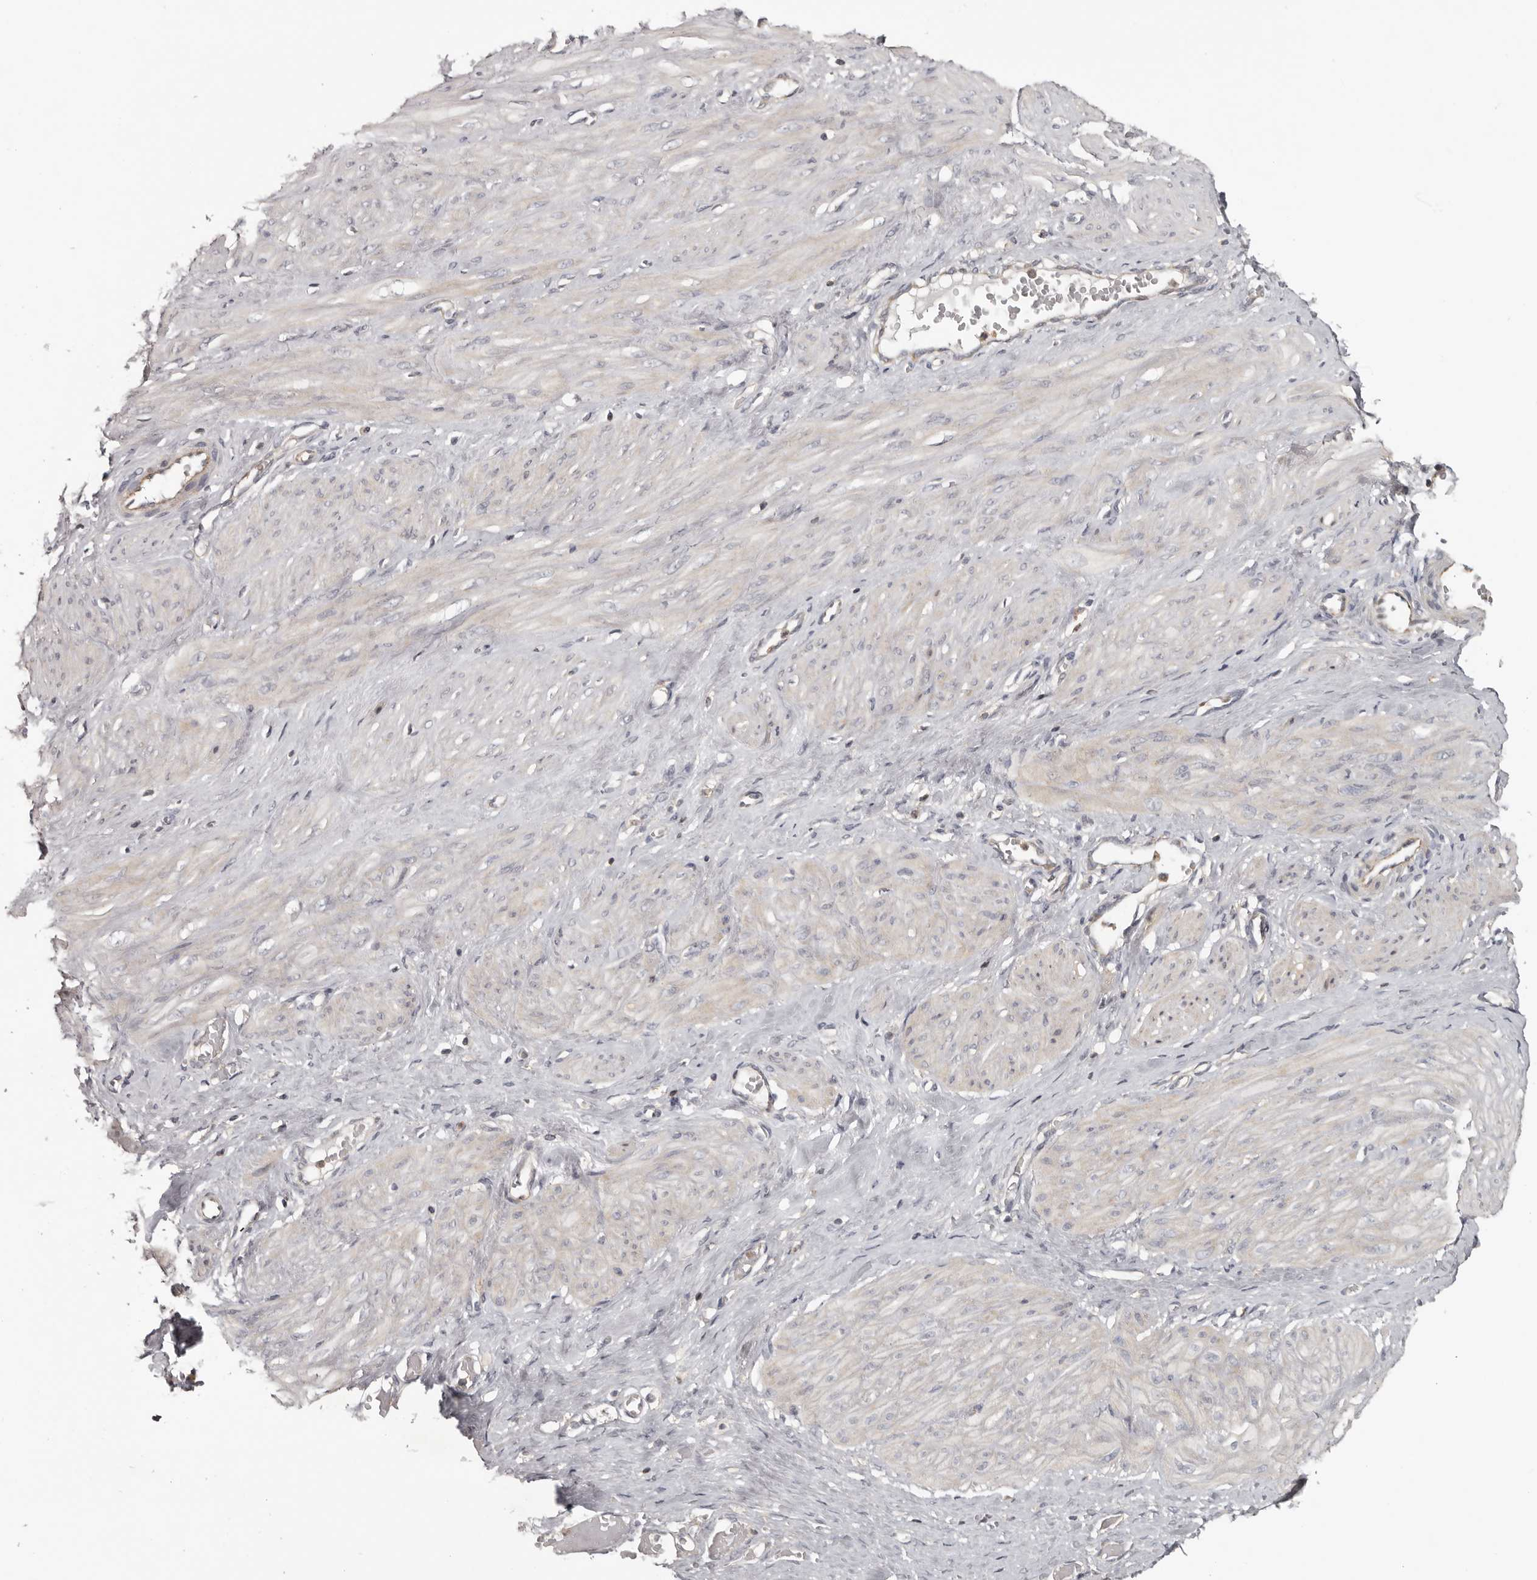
{"staining": {"intensity": "weak", "quantity": "25%-75%", "location": "cytoplasmic/membranous"}, "tissue": "smooth muscle", "cell_type": "Smooth muscle cells", "image_type": "normal", "snomed": [{"axis": "morphology", "description": "Normal tissue, NOS"}, {"axis": "topography", "description": "Endometrium"}], "caption": "Brown immunohistochemical staining in normal smooth muscle displays weak cytoplasmic/membranous positivity in about 25%-75% of smooth muscle cells.", "gene": "ANKRD44", "patient": {"sex": "female", "age": 33}}